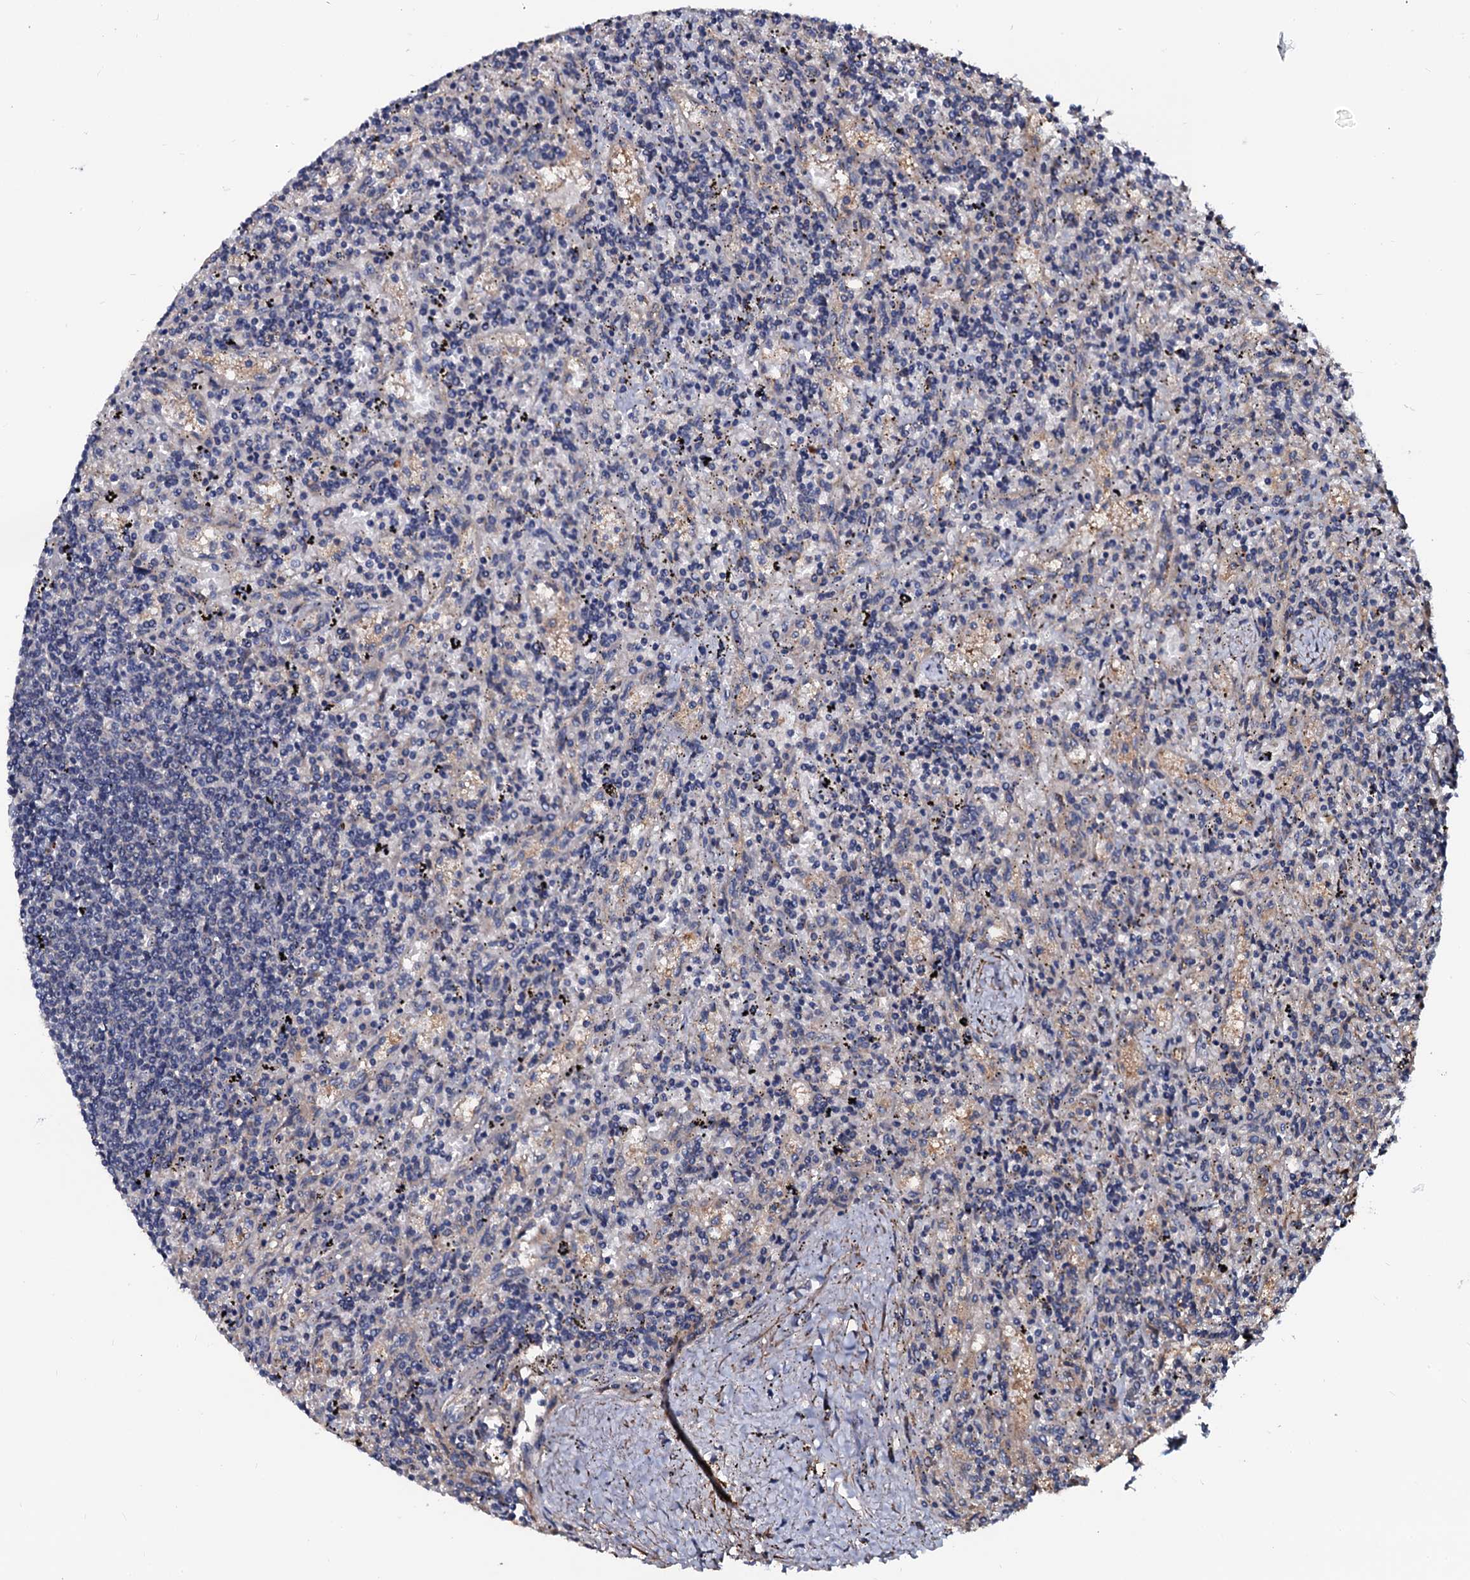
{"staining": {"intensity": "negative", "quantity": "none", "location": "none"}, "tissue": "lymphoma", "cell_type": "Tumor cells", "image_type": "cancer", "snomed": [{"axis": "morphology", "description": "Malignant lymphoma, non-Hodgkin's type, Low grade"}, {"axis": "topography", "description": "Spleen"}], "caption": "Low-grade malignant lymphoma, non-Hodgkin's type was stained to show a protein in brown. There is no significant expression in tumor cells.", "gene": "N4BP1", "patient": {"sex": "male", "age": 76}}